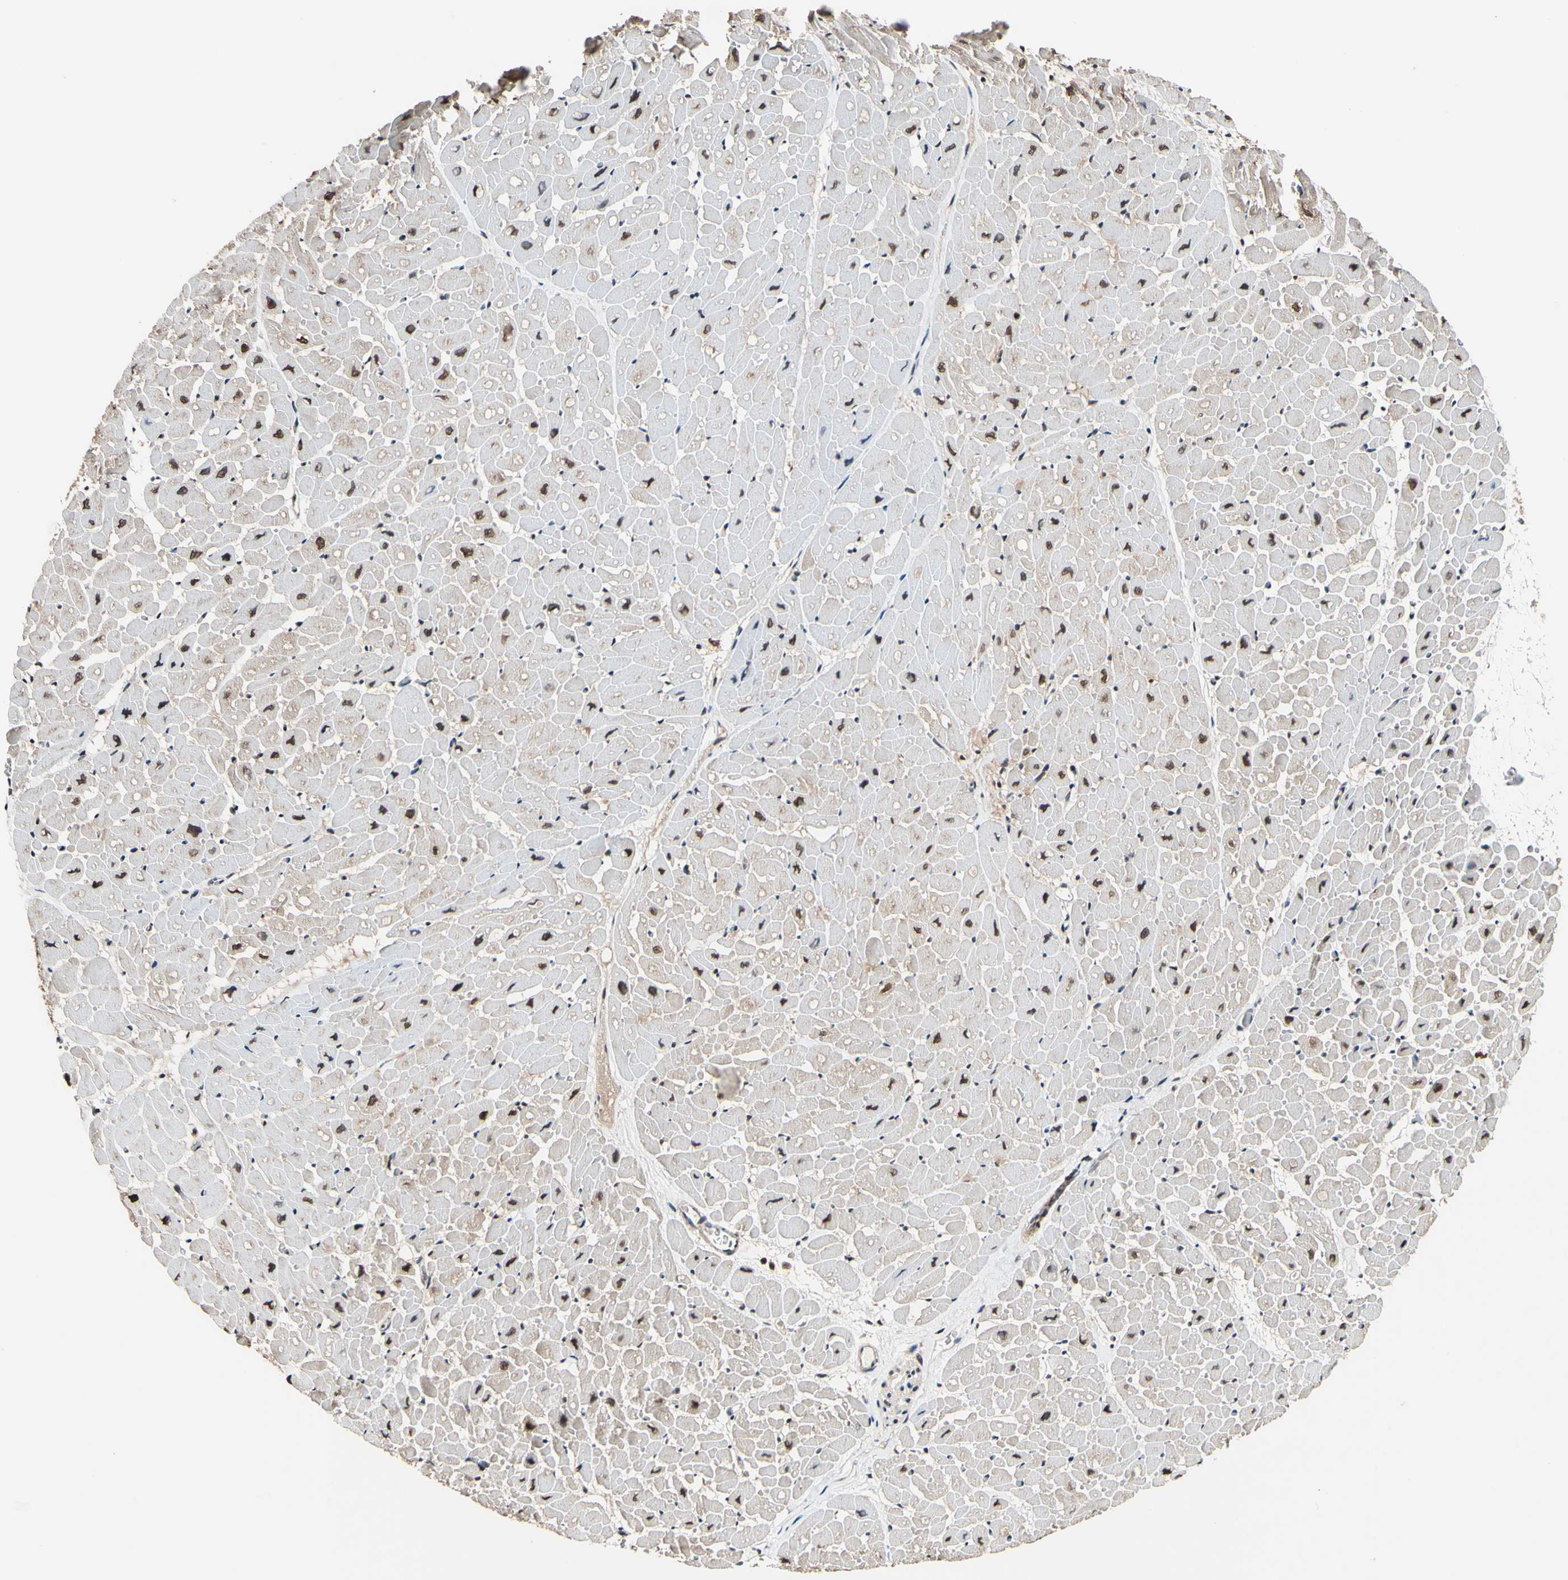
{"staining": {"intensity": "weak", "quantity": "<25%", "location": "nuclear"}, "tissue": "heart muscle", "cell_type": "Cardiomyocytes", "image_type": "normal", "snomed": [{"axis": "morphology", "description": "Normal tissue, NOS"}, {"axis": "topography", "description": "Heart"}], "caption": "Cardiomyocytes are negative for brown protein staining in unremarkable heart muscle. Nuclei are stained in blue.", "gene": "PSMD10", "patient": {"sex": "male", "age": 45}}